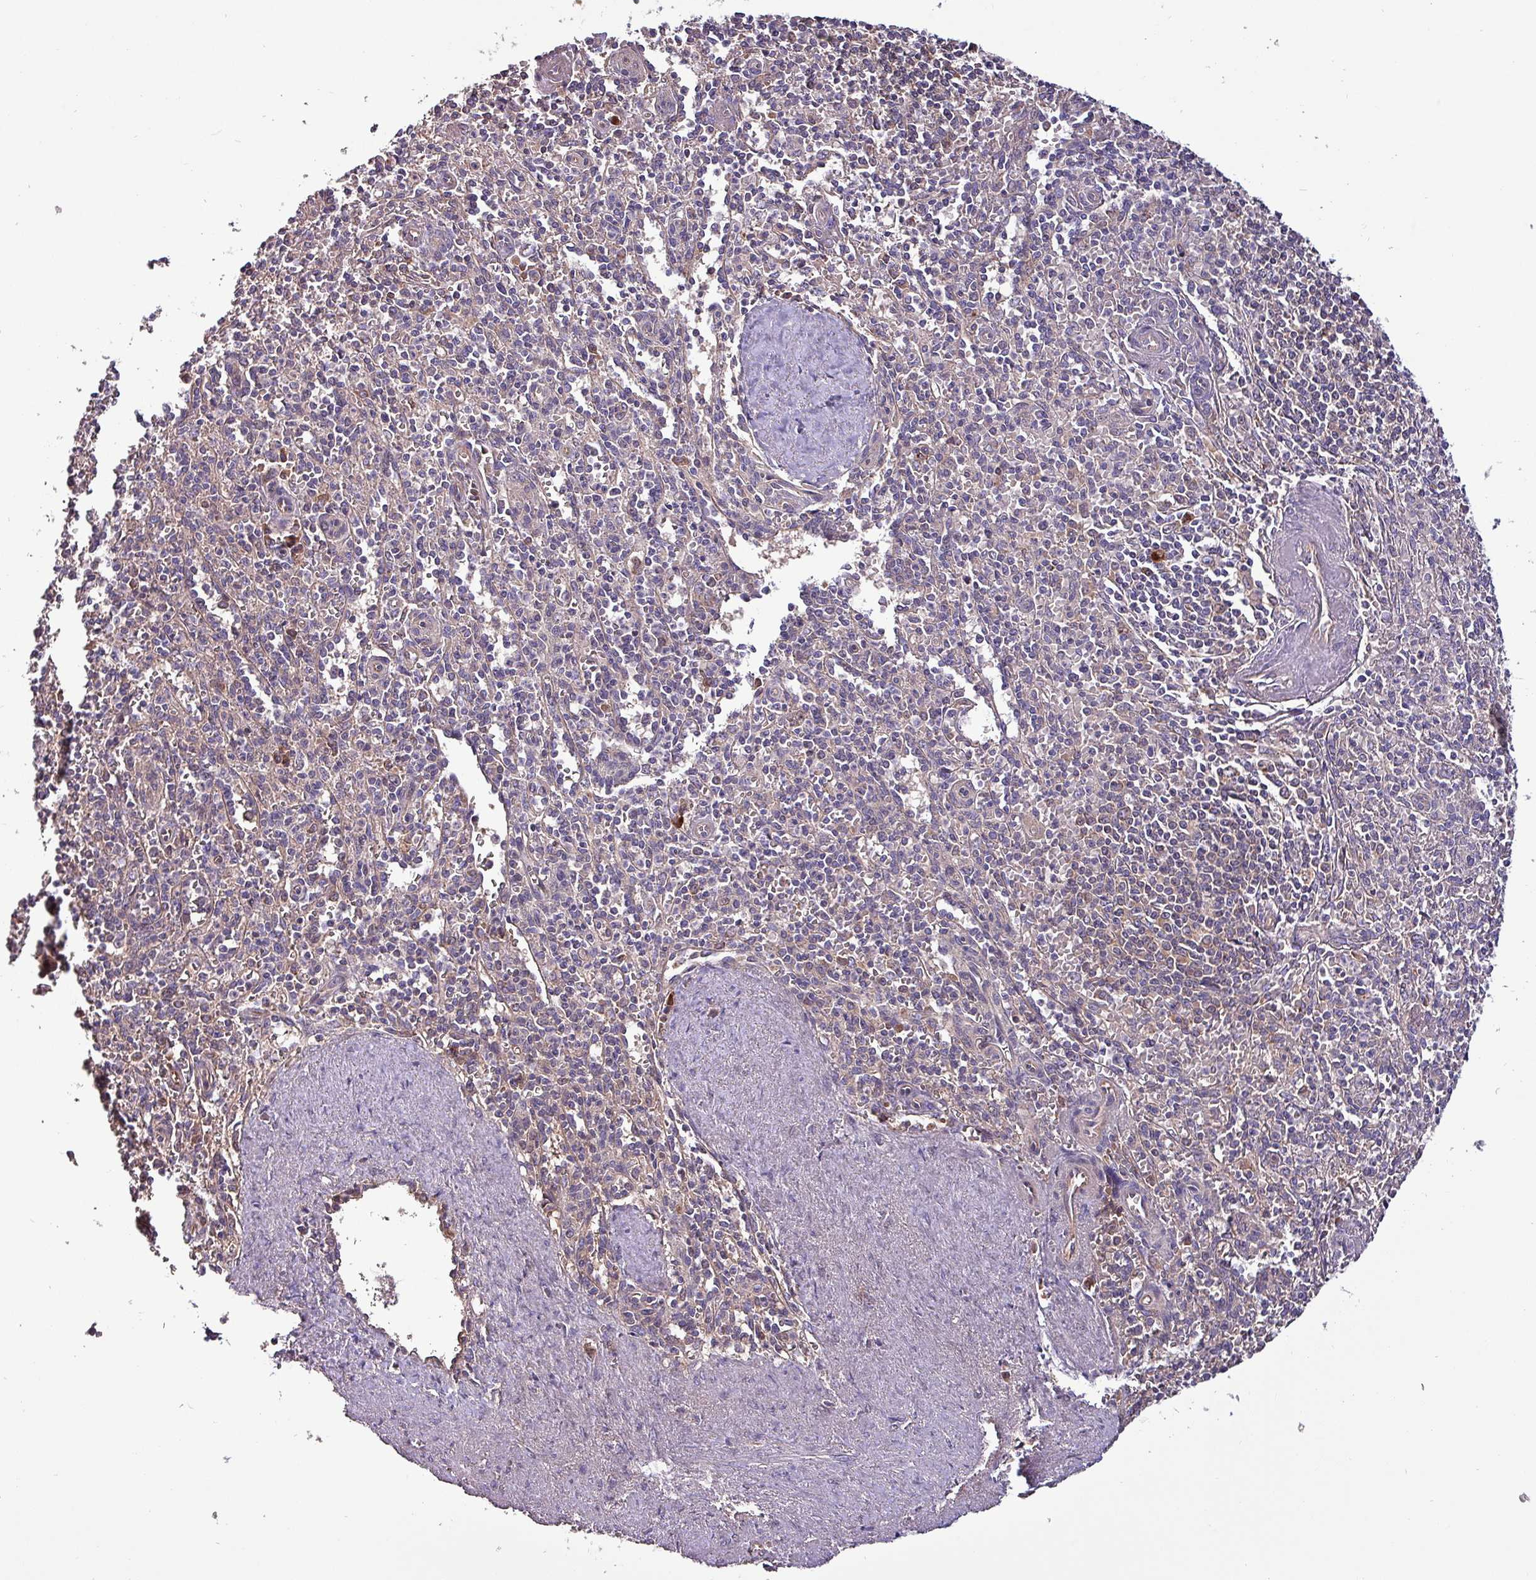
{"staining": {"intensity": "weak", "quantity": "<25%", "location": "cytoplasmic/membranous"}, "tissue": "spleen", "cell_type": "Cells in red pulp", "image_type": "normal", "snomed": [{"axis": "morphology", "description": "Normal tissue, NOS"}, {"axis": "topography", "description": "Spleen"}], "caption": "Immunohistochemistry (IHC) micrograph of normal spleen stained for a protein (brown), which shows no expression in cells in red pulp. Nuclei are stained in blue.", "gene": "PAFAH1B2", "patient": {"sex": "female", "age": 70}}